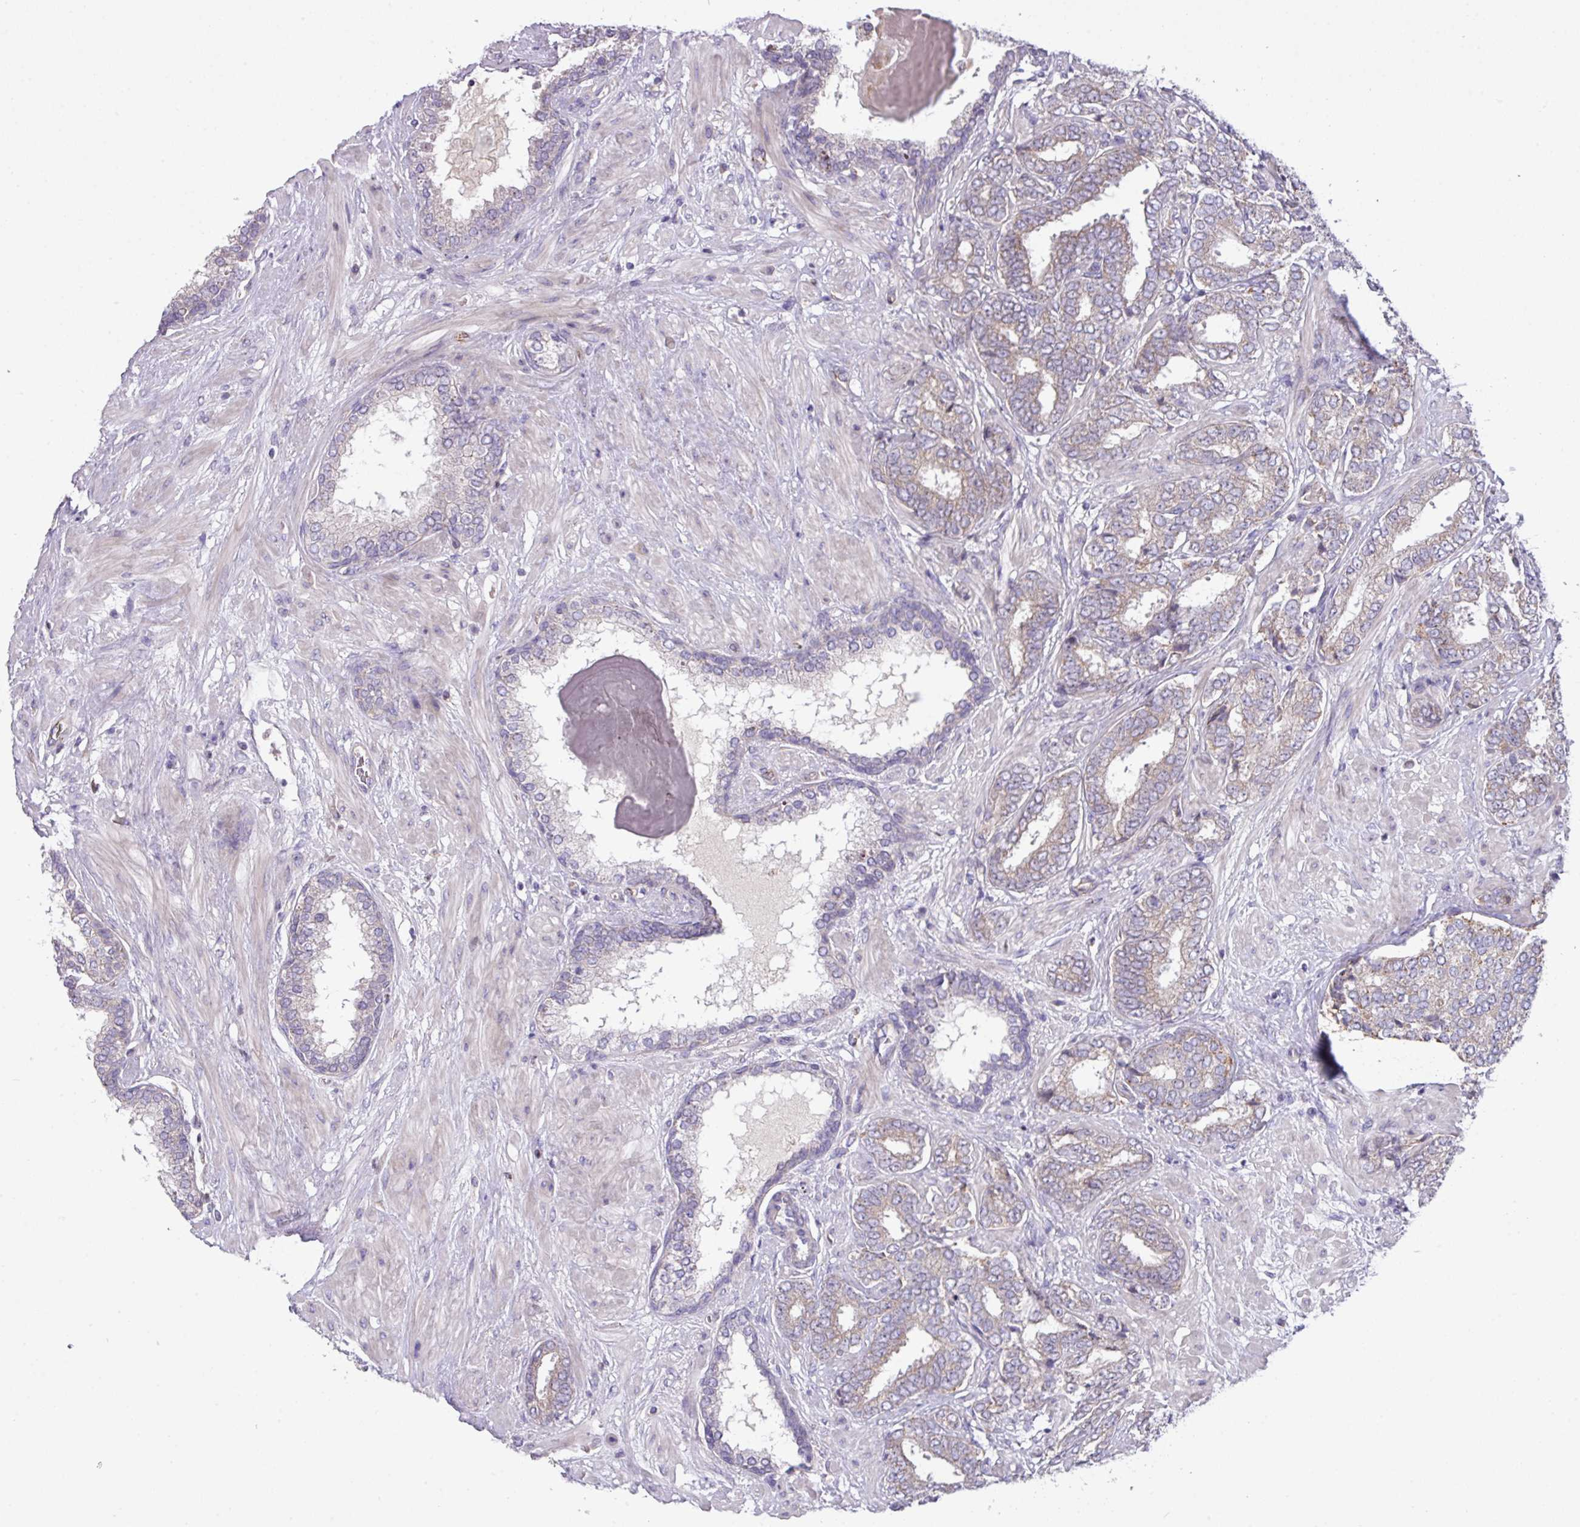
{"staining": {"intensity": "weak", "quantity": "<25%", "location": "cytoplasmic/membranous"}, "tissue": "prostate cancer", "cell_type": "Tumor cells", "image_type": "cancer", "snomed": [{"axis": "morphology", "description": "Adenocarcinoma, High grade"}, {"axis": "topography", "description": "Prostate"}], "caption": "A micrograph of prostate cancer (adenocarcinoma (high-grade)) stained for a protein exhibits no brown staining in tumor cells.", "gene": "ZNF394", "patient": {"sex": "male", "age": 72}}